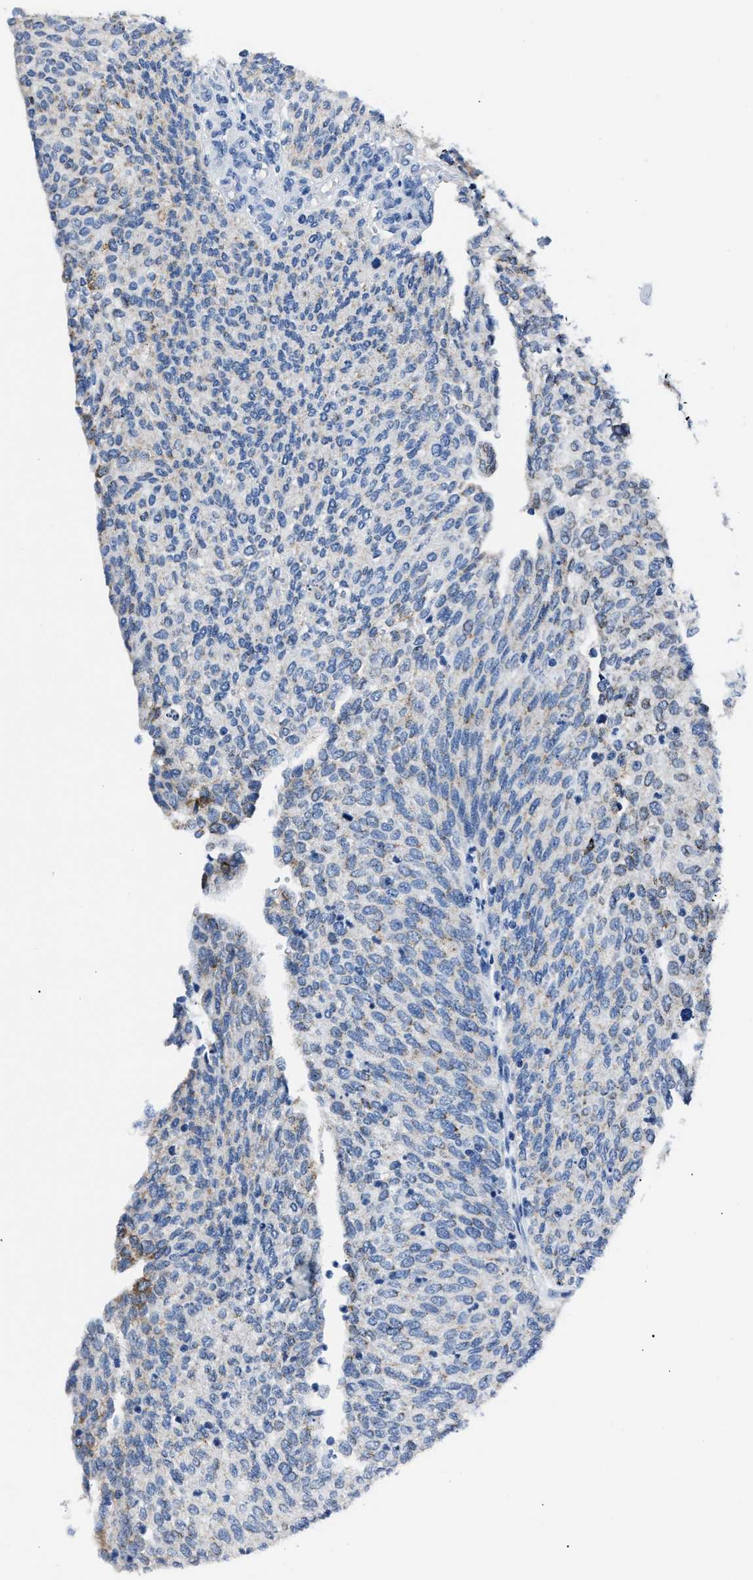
{"staining": {"intensity": "weak", "quantity": "<25%", "location": "cytoplasmic/membranous"}, "tissue": "urothelial cancer", "cell_type": "Tumor cells", "image_type": "cancer", "snomed": [{"axis": "morphology", "description": "Urothelial carcinoma, Low grade"}, {"axis": "topography", "description": "Urinary bladder"}], "caption": "Immunohistochemistry (IHC) of human urothelial cancer exhibits no positivity in tumor cells.", "gene": "AMACR", "patient": {"sex": "female", "age": 79}}